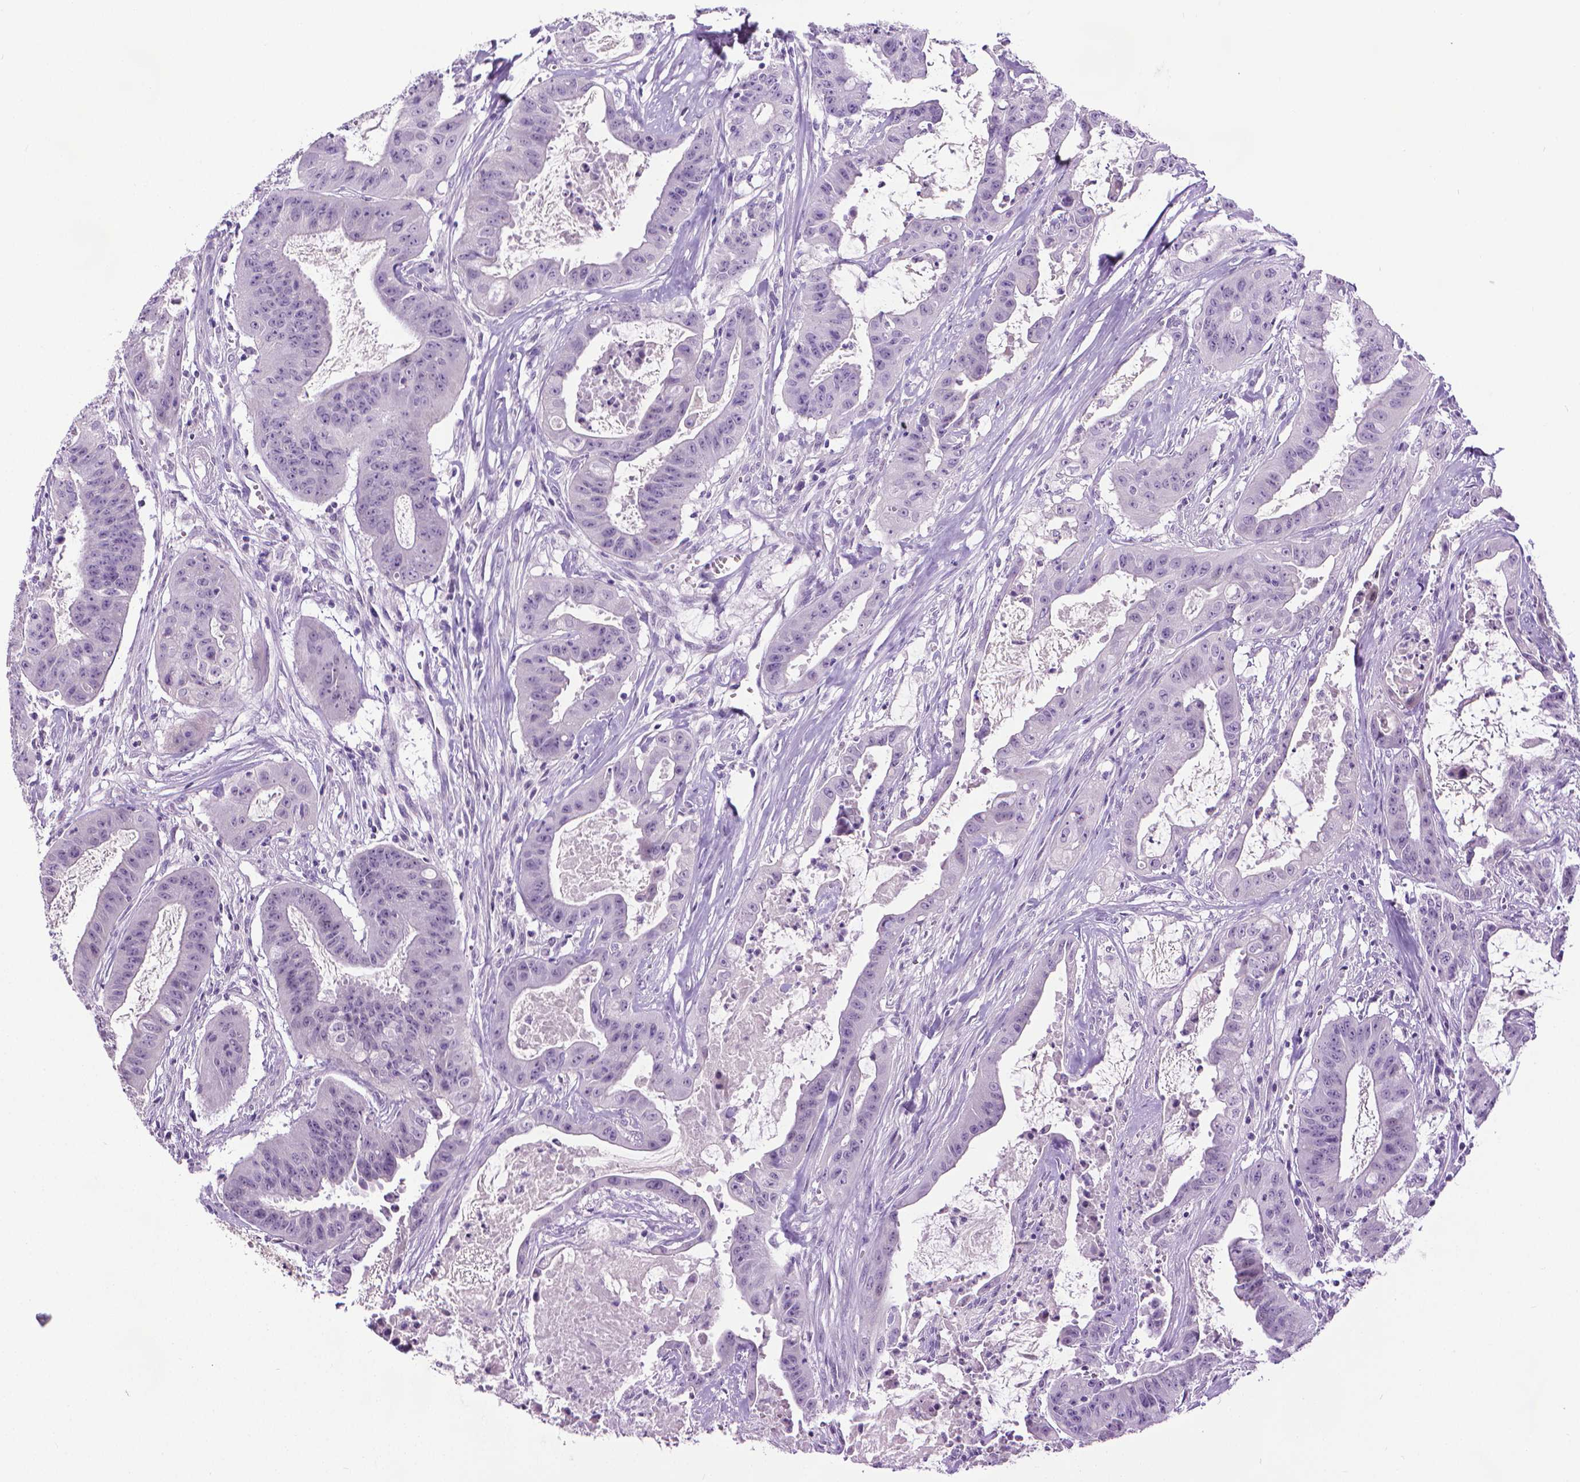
{"staining": {"intensity": "negative", "quantity": "none", "location": "none"}, "tissue": "colorectal cancer", "cell_type": "Tumor cells", "image_type": "cancer", "snomed": [{"axis": "morphology", "description": "Adenocarcinoma, NOS"}, {"axis": "topography", "description": "Colon"}], "caption": "Immunohistochemistry (IHC) photomicrograph of colorectal adenocarcinoma stained for a protein (brown), which demonstrates no positivity in tumor cells. (Immunohistochemistry (IHC), brightfield microscopy, high magnification).", "gene": "DNAI7", "patient": {"sex": "male", "age": 33}}